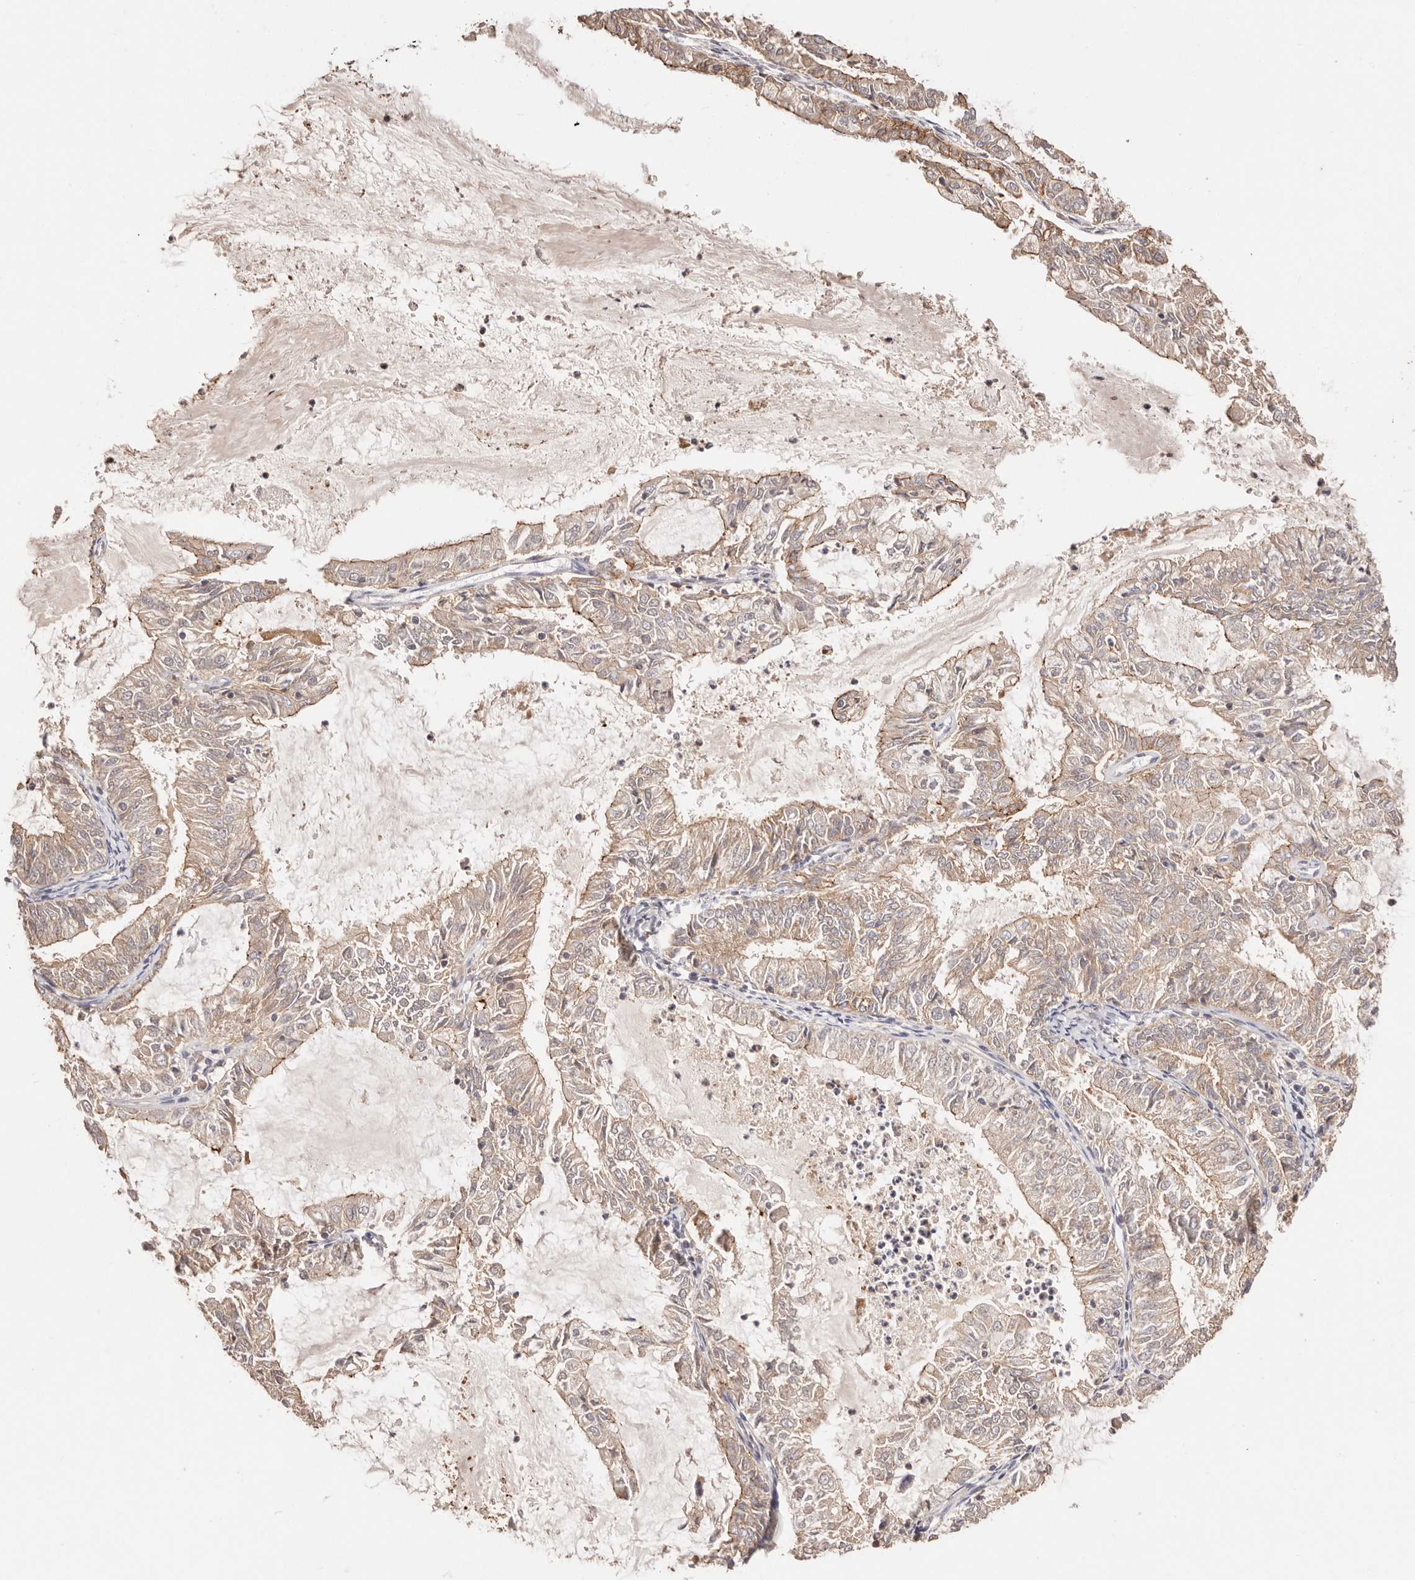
{"staining": {"intensity": "weak", "quantity": ">75%", "location": "cytoplasmic/membranous"}, "tissue": "endometrial cancer", "cell_type": "Tumor cells", "image_type": "cancer", "snomed": [{"axis": "morphology", "description": "Adenocarcinoma, NOS"}, {"axis": "topography", "description": "Endometrium"}], "caption": "High-magnification brightfield microscopy of adenocarcinoma (endometrial) stained with DAB (3,3'-diaminobenzidine) (brown) and counterstained with hematoxylin (blue). tumor cells exhibit weak cytoplasmic/membranous expression is appreciated in about>75% of cells.", "gene": "CXADR", "patient": {"sex": "female", "age": 57}}